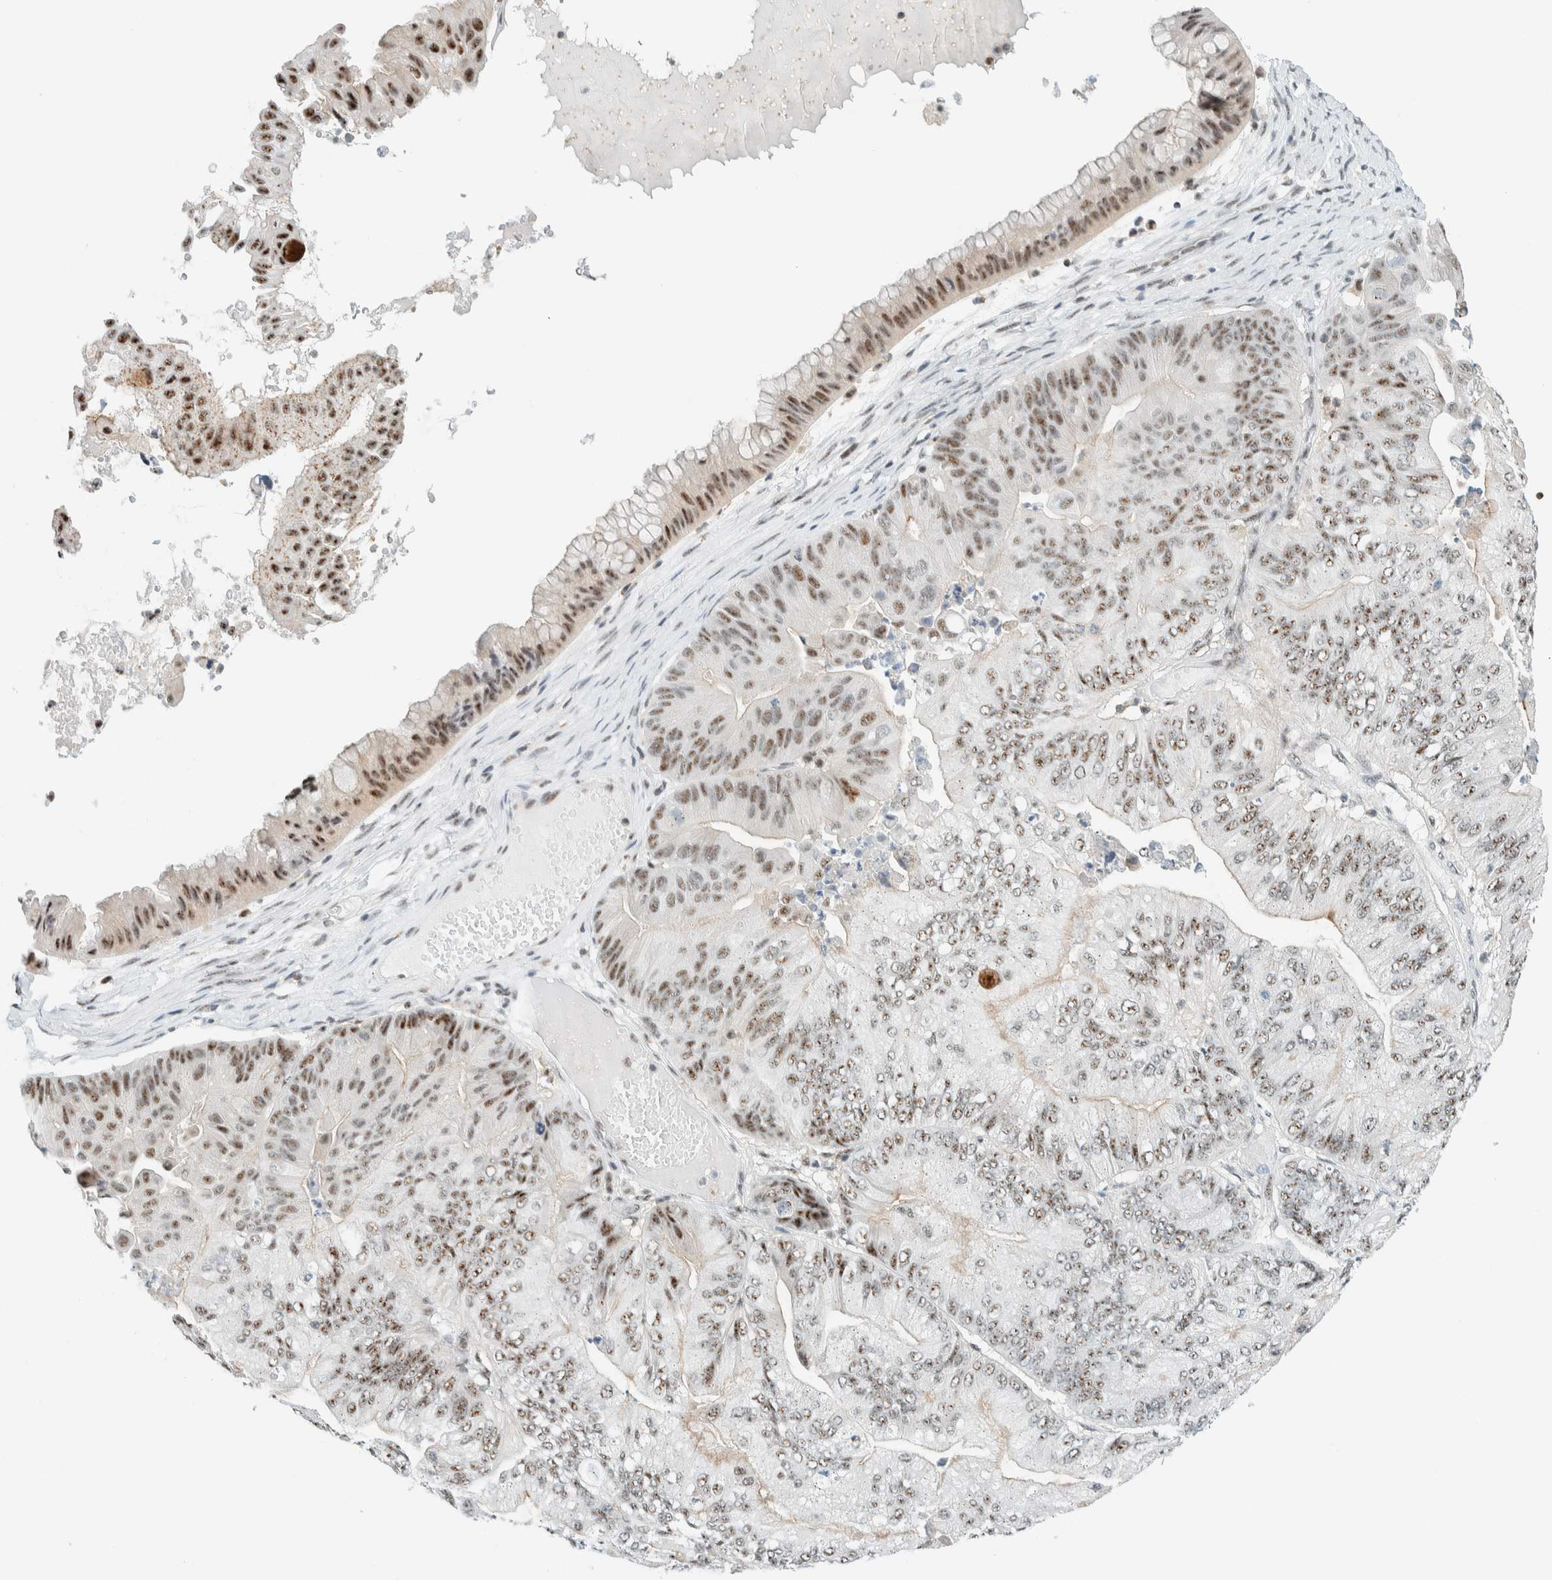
{"staining": {"intensity": "weak", "quantity": ">75%", "location": "nuclear"}, "tissue": "ovarian cancer", "cell_type": "Tumor cells", "image_type": "cancer", "snomed": [{"axis": "morphology", "description": "Cystadenocarcinoma, mucinous, NOS"}, {"axis": "topography", "description": "Ovary"}], "caption": "Ovarian cancer stained for a protein reveals weak nuclear positivity in tumor cells. (DAB IHC, brown staining for protein, blue staining for nuclei).", "gene": "CYSRT1", "patient": {"sex": "female", "age": 61}}